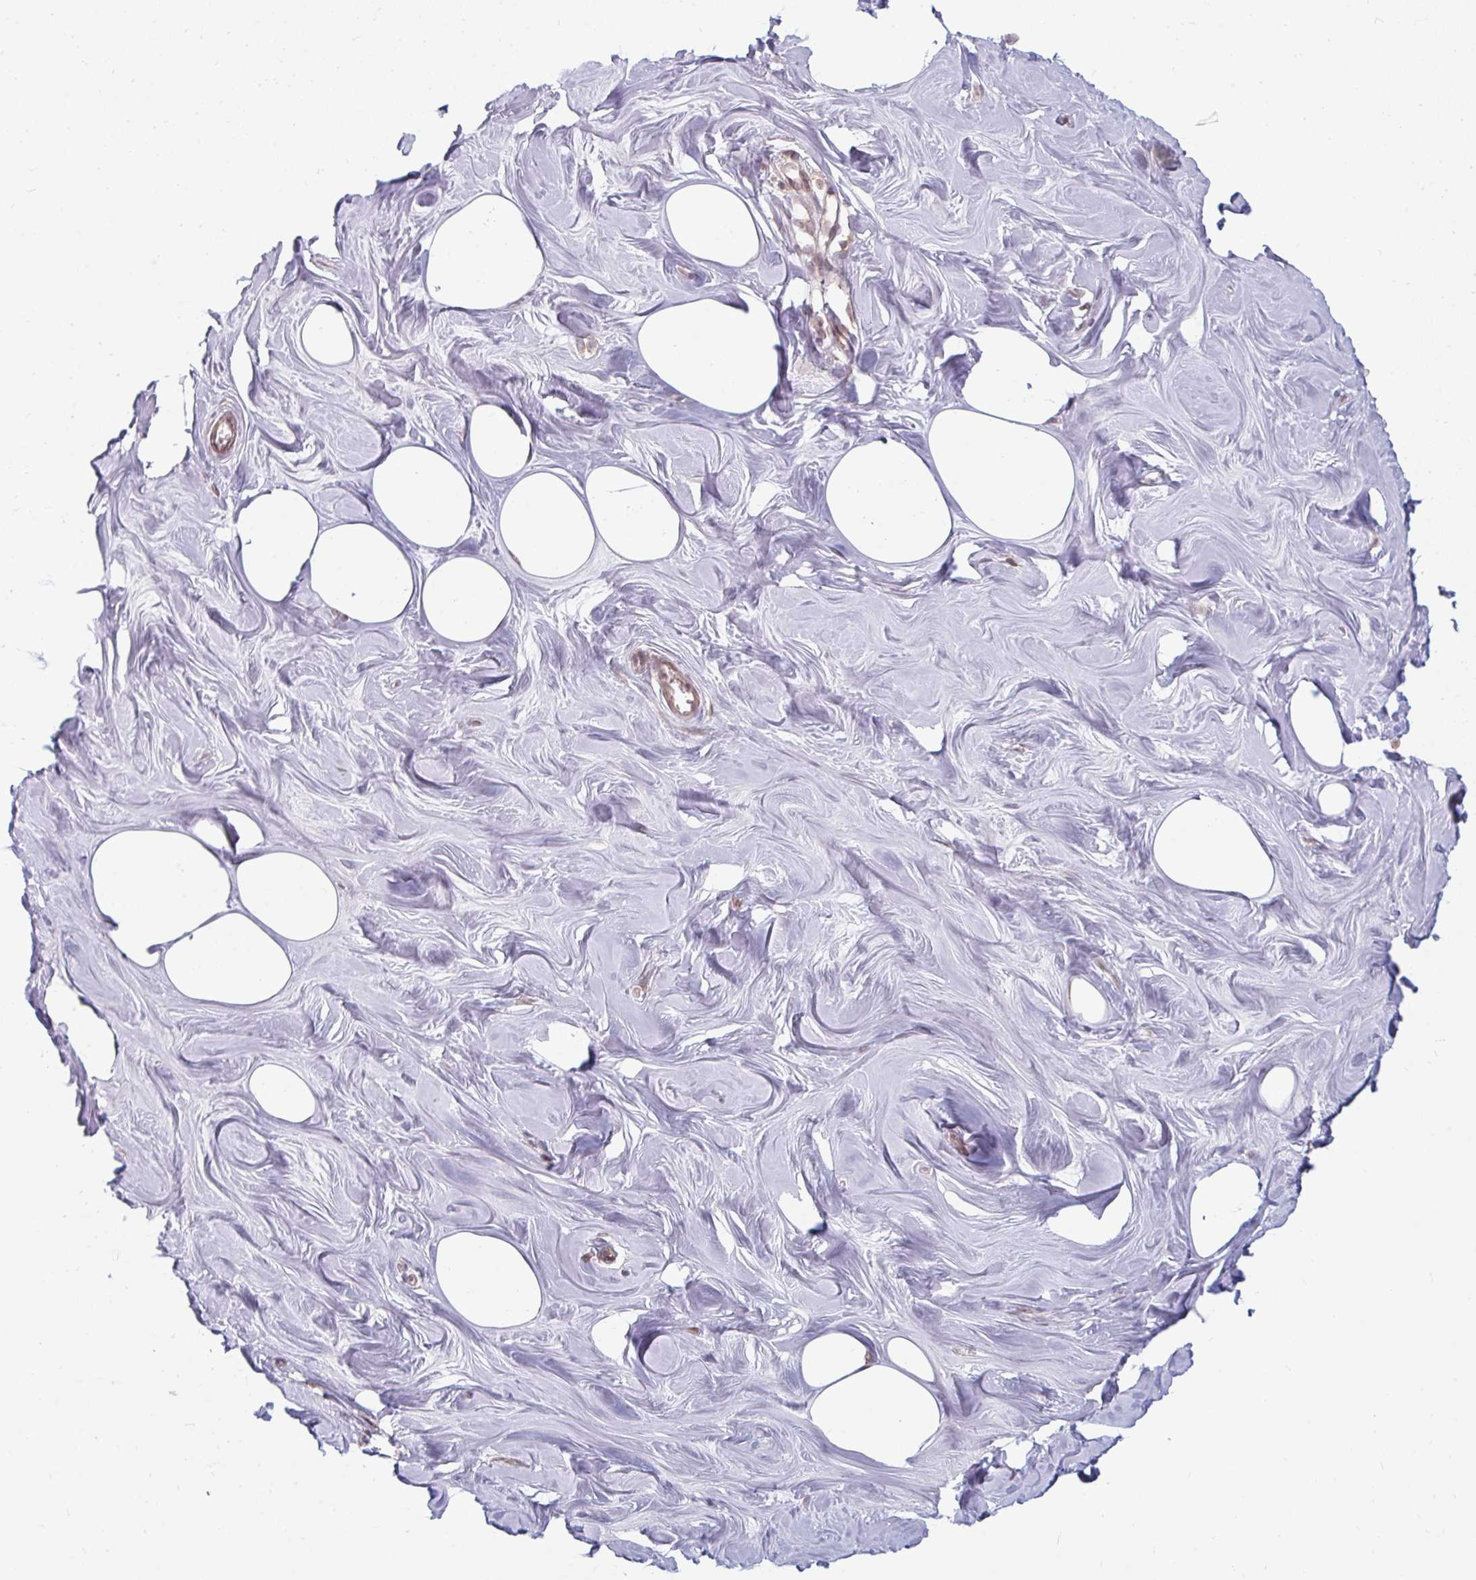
{"staining": {"intensity": "negative", "quantity": "none", "location": "none"}, "tissue": "breast", "cell_type": "Adipocytes", "image_type": "normal", "snomed": [{"axis": "morphology", "description": "Normal tissue, NOS"}, {"axis": "topography", "description": "Breast"}], "caption": "Normal breast was stained to show a protein in brown. There is no significant positivity in adipocytes. (IHC, brightfield microscopy, high magnification).", "gene": "GPC5", "patient": {"sex": "female", "age": 27}}